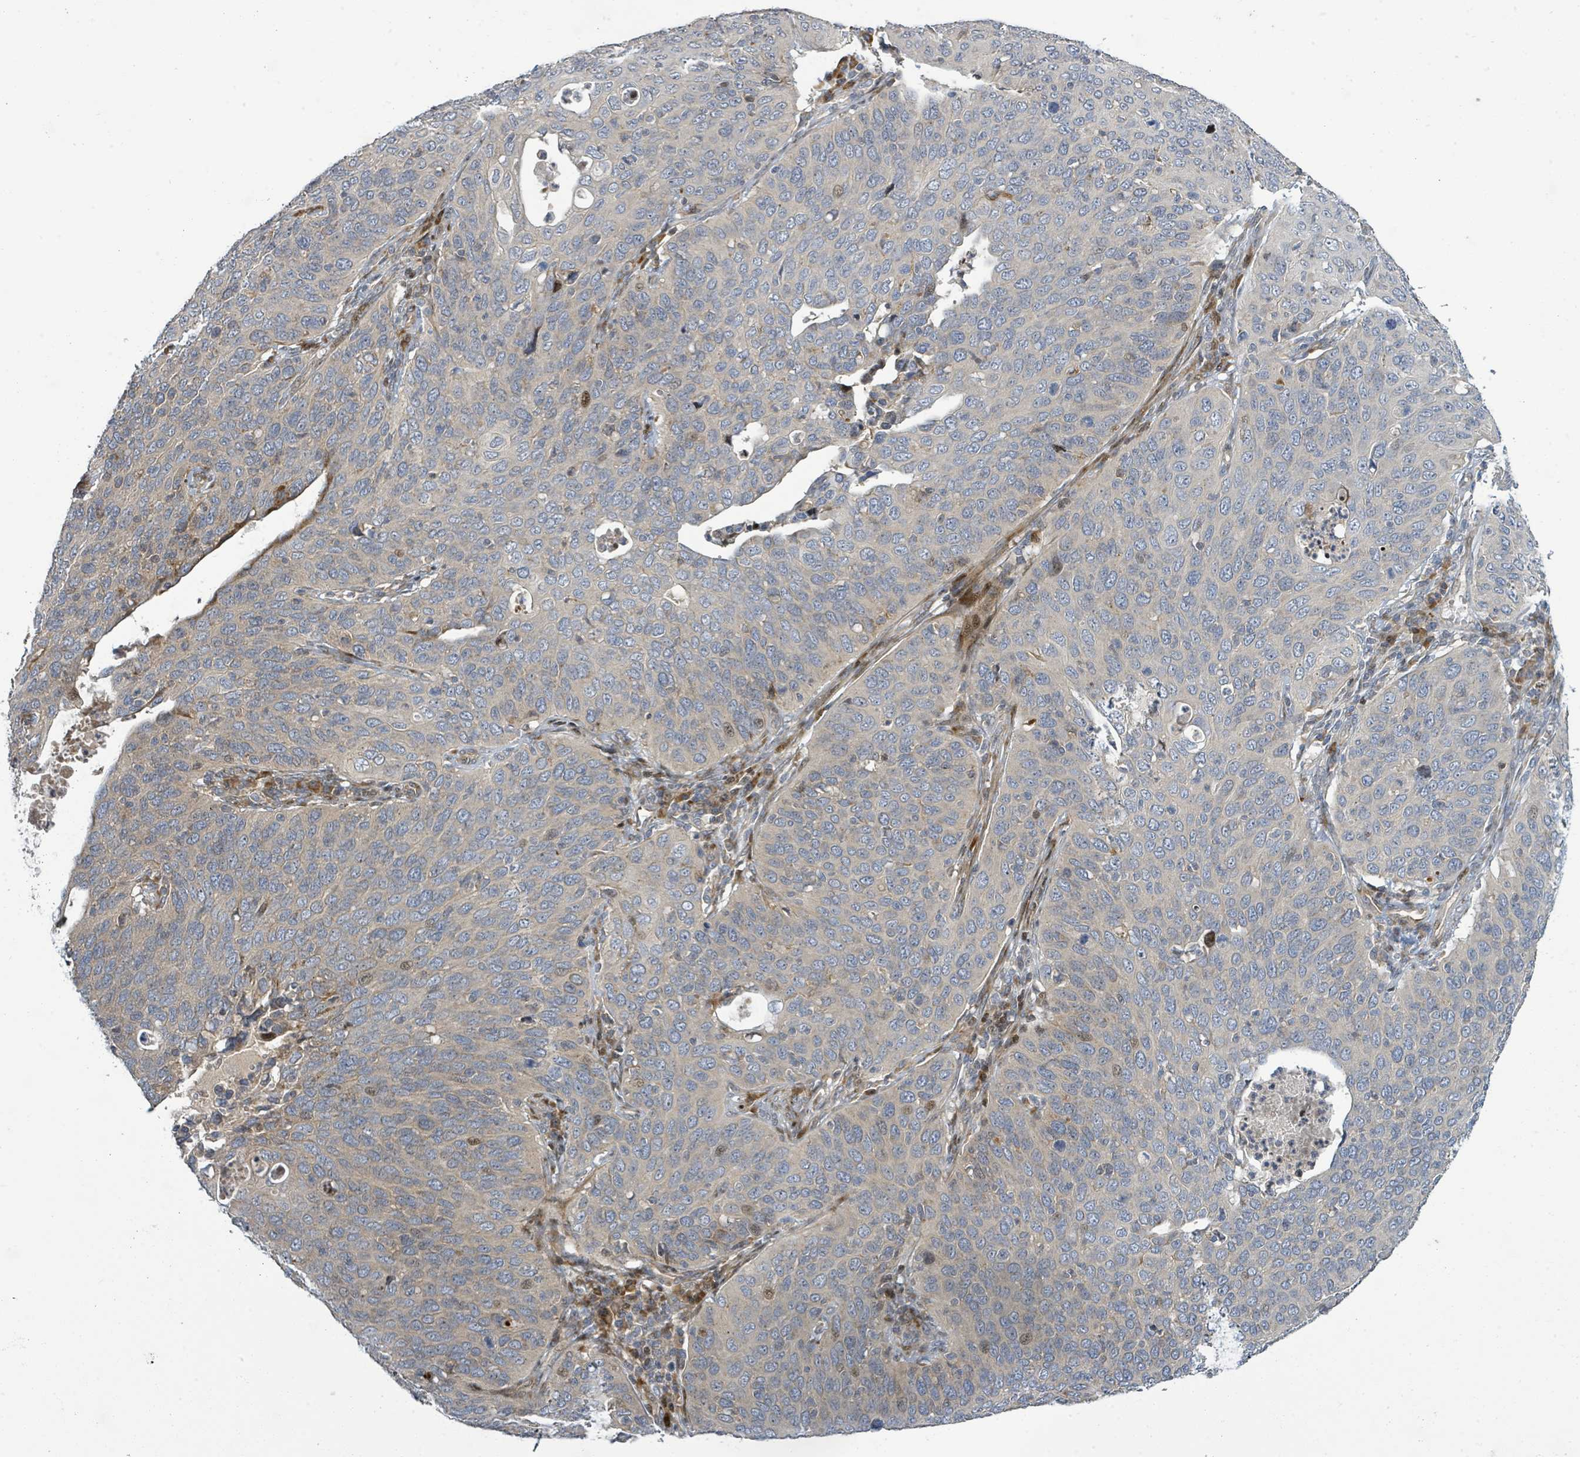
{"staining": {"intensity": "negative", "quantity": "none", "location": "none"}, "tissue": "cervical cancer", "cell_type": "Tumor cells", "image_type": "cancer", "snomed": [{"axis": "morphology", "description": "Squamous cell carcinoma, NOS"}, {"axis": "topography", "description": "Cervix"}], "caption": "DAB (3,3'-diaminobenzidine) immunohistochemical staining of human cervical cancer displays no significant positivity in tumor cells.", "gene": "CFAP210", "patient": {"sex": "female", "age": 36}}